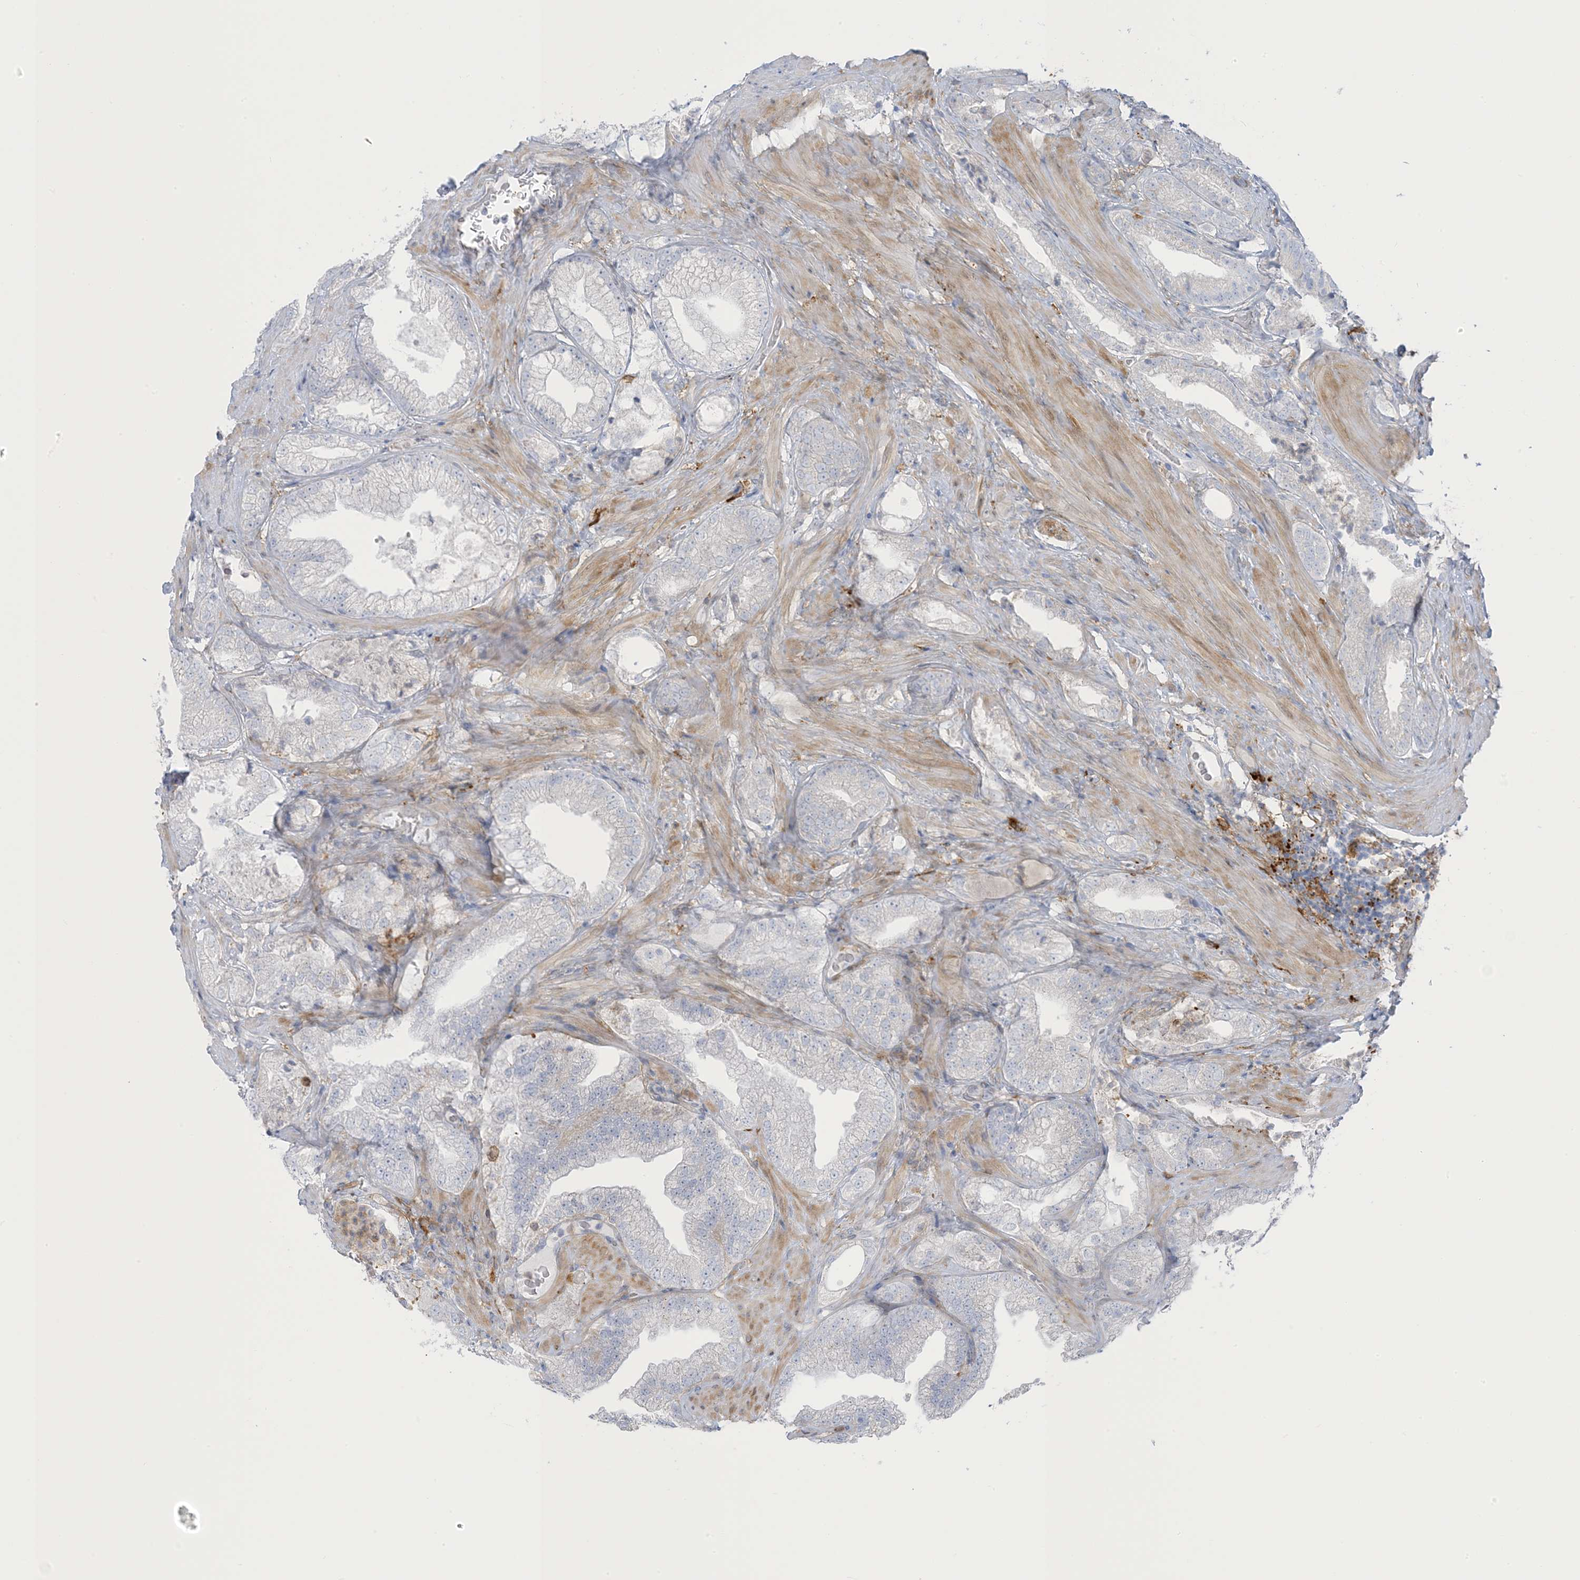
{"staining": {"intensity": "negative", "quantity": "none", "location": "none"}, "tissue": "prostate cancer", "cell_type": "Tumor cells", "image_type": "cancer", "snomed": [{"axis": "morphology", "description": "Adenocarcinoma, High grade"}, {"axis": "topography", "description": "Prostate"}], "caption": "The image exhibits no significant positivity in tumor cells of prostate cancer (high-grade adenocarcinoma). Brightfield microscopy of IHC stained with DAB (3,3'-diaminobenzidine) (brown) and hematoxylin (blue), captured at high magnification.", "gene": "ICMT", "patient": {"sex": "male", "age": 58}}